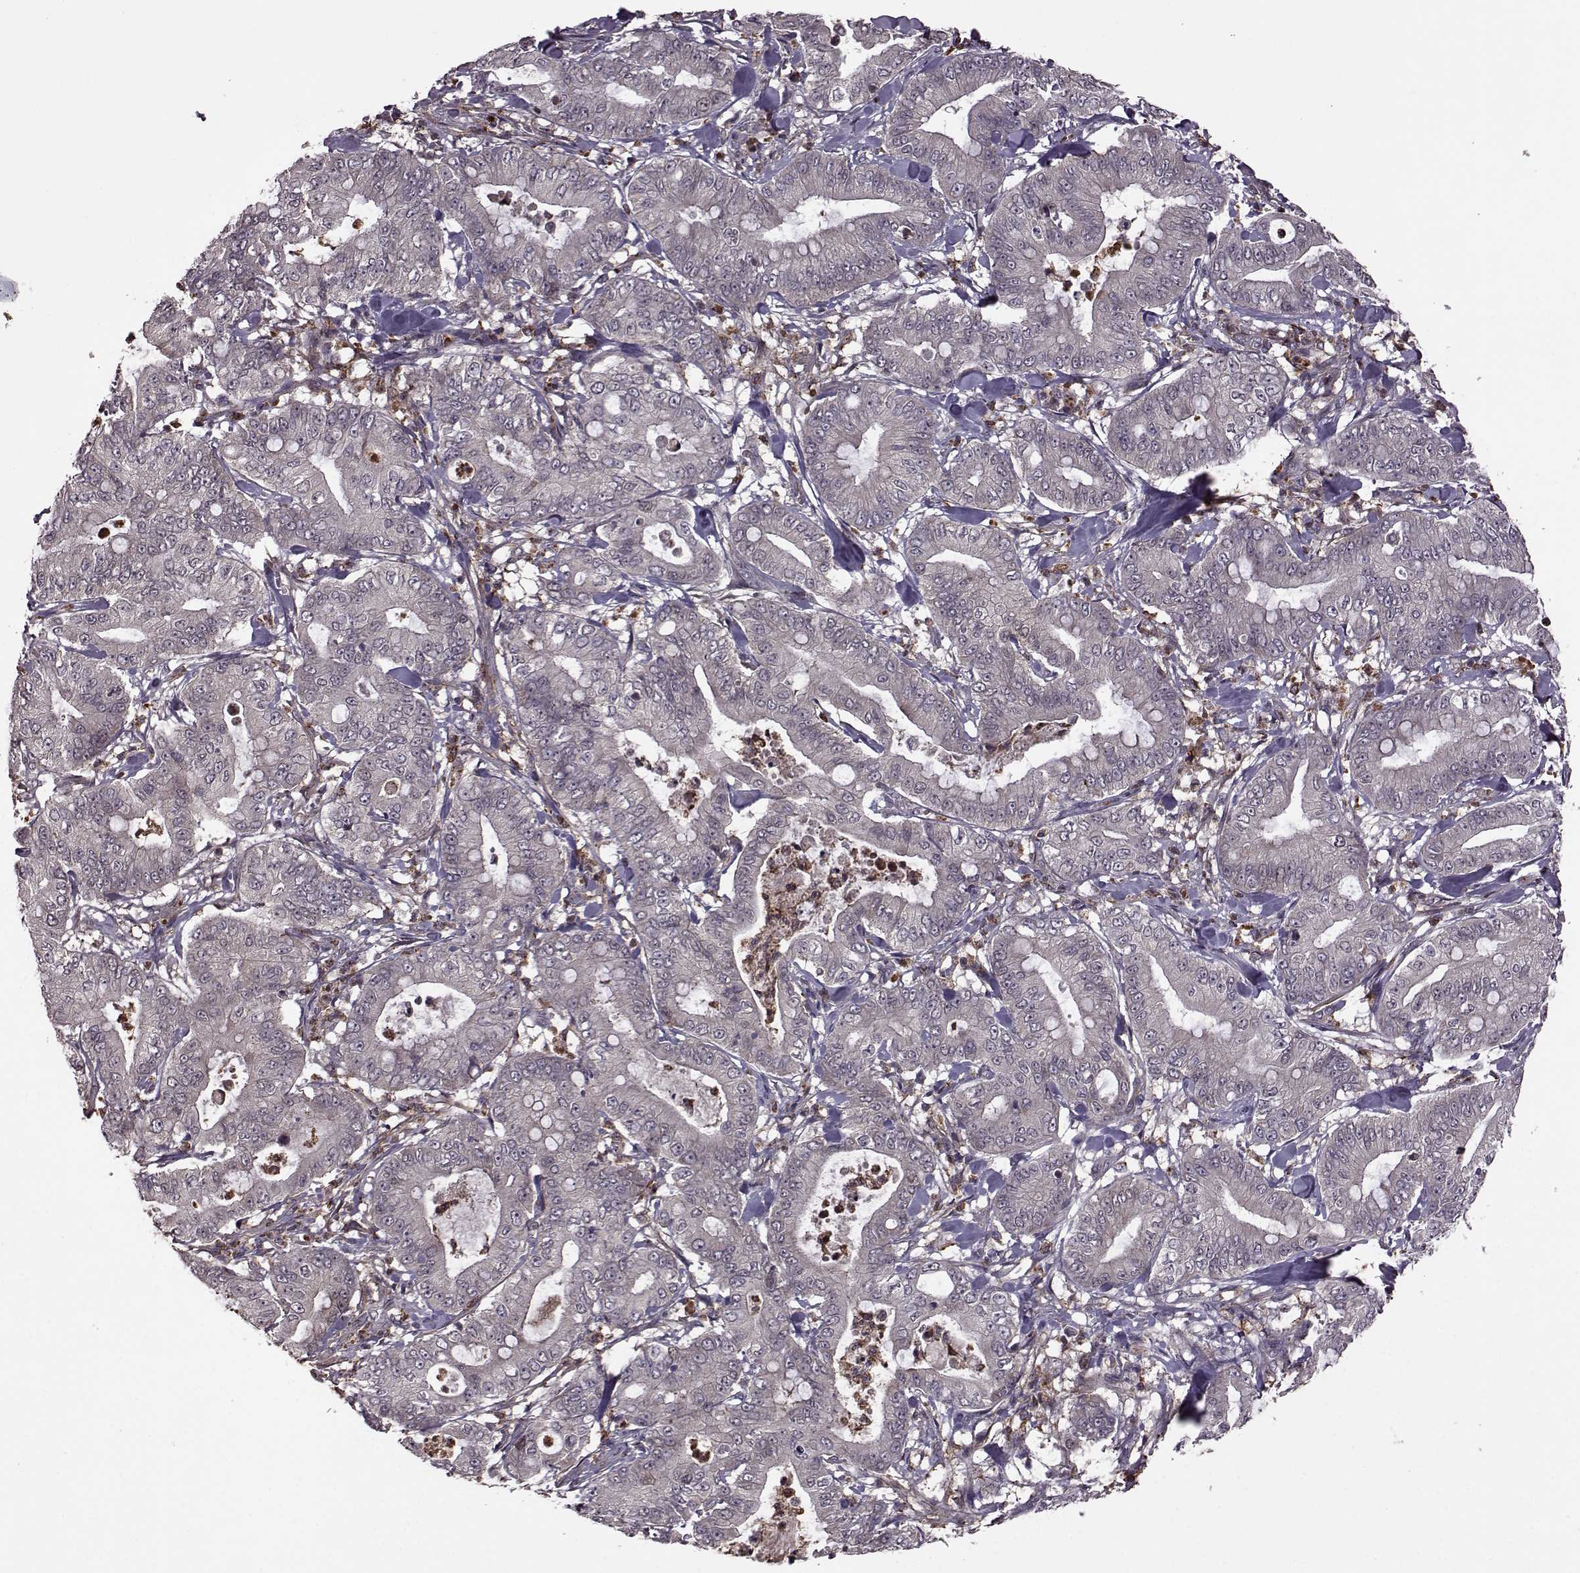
{"staining": {"intensity": "negative", "quantity": "none", "location": "none"}, "tissue": "pancreatic cancer", "cell_type": "Tumor cells", "image_type": "cancer", "snomed": [{"axis": "morphology", "description": "Adenocarcinoma, NOS"}, {"axis": "topography", "description": "Pancreas"}], "caption": "Histopathology image shows no protein staining in tumor cells of adenocarcinoma (pancreatic) tissue. (DAB (3,3'-diaminobenzidine) immunohistochemistry (IHC), high magnification).", "gene": "TRMU", "patient": {"sex": "male", "age": 71}}